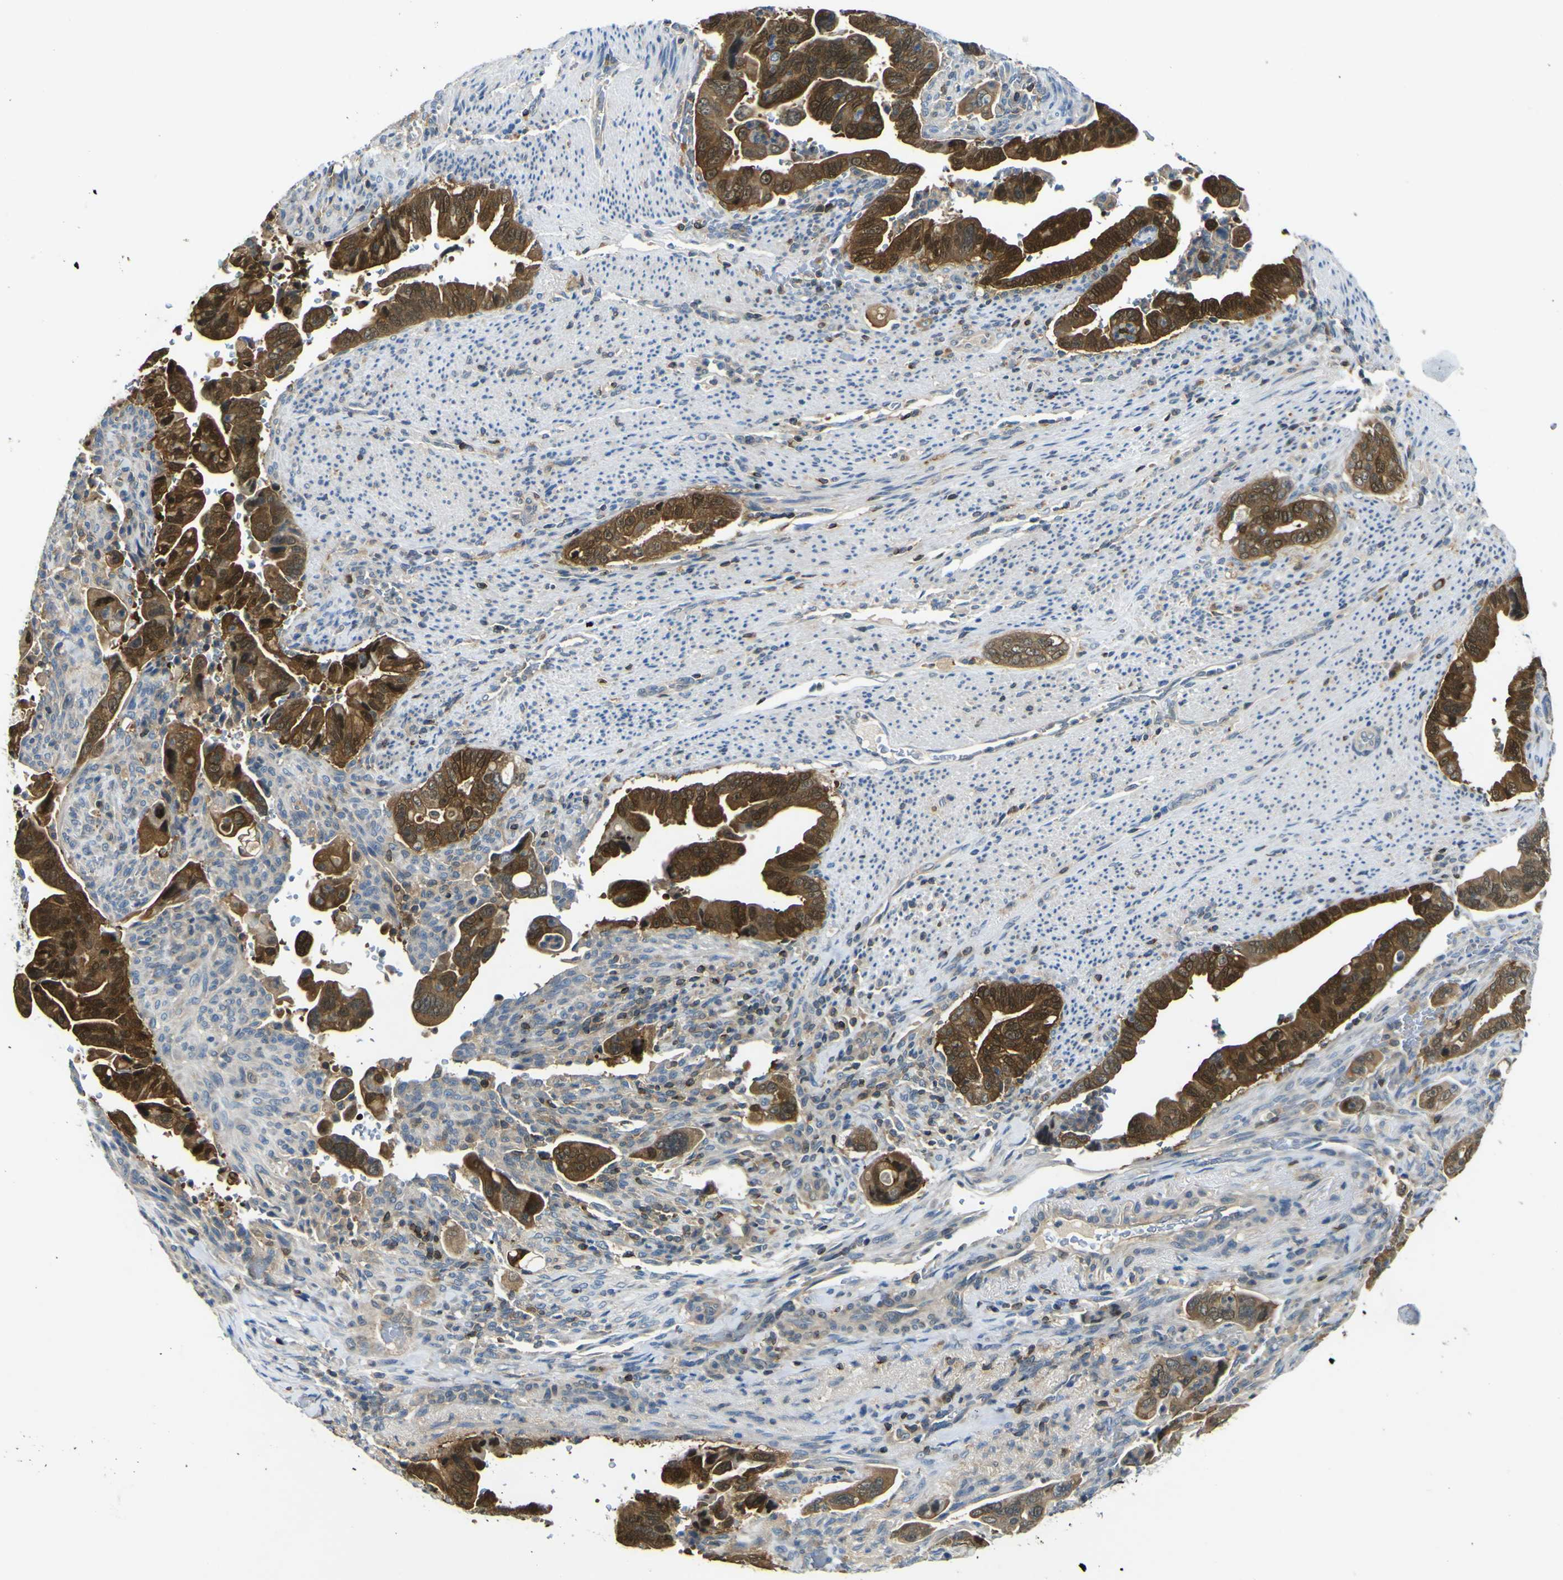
{"staining": {"intensity": "strong", "quantity": ">75%", "location": "cytoplasmic/membranous,nuclear"}, "tissue": "pancreatic cancer", "cell_type": "Tumor cells", "image_type": "cancer", "snomed": [{"axis": "morphology", "description": "Adenocarcinoma, NOS"}, {"axis": "topography", "description": "Pancreas"}], "caption": "Tumor cells exhibit strong cytoplasmic/membranous and nuclear staining in about >75% of cells in pancreatic cancer. Using DAB (brown) and hematoxylin (blue) stains, captured at high magnification using brightfield microscopy.", "gene": "EML2", "patient": {"sex": "male", "age": 70}}